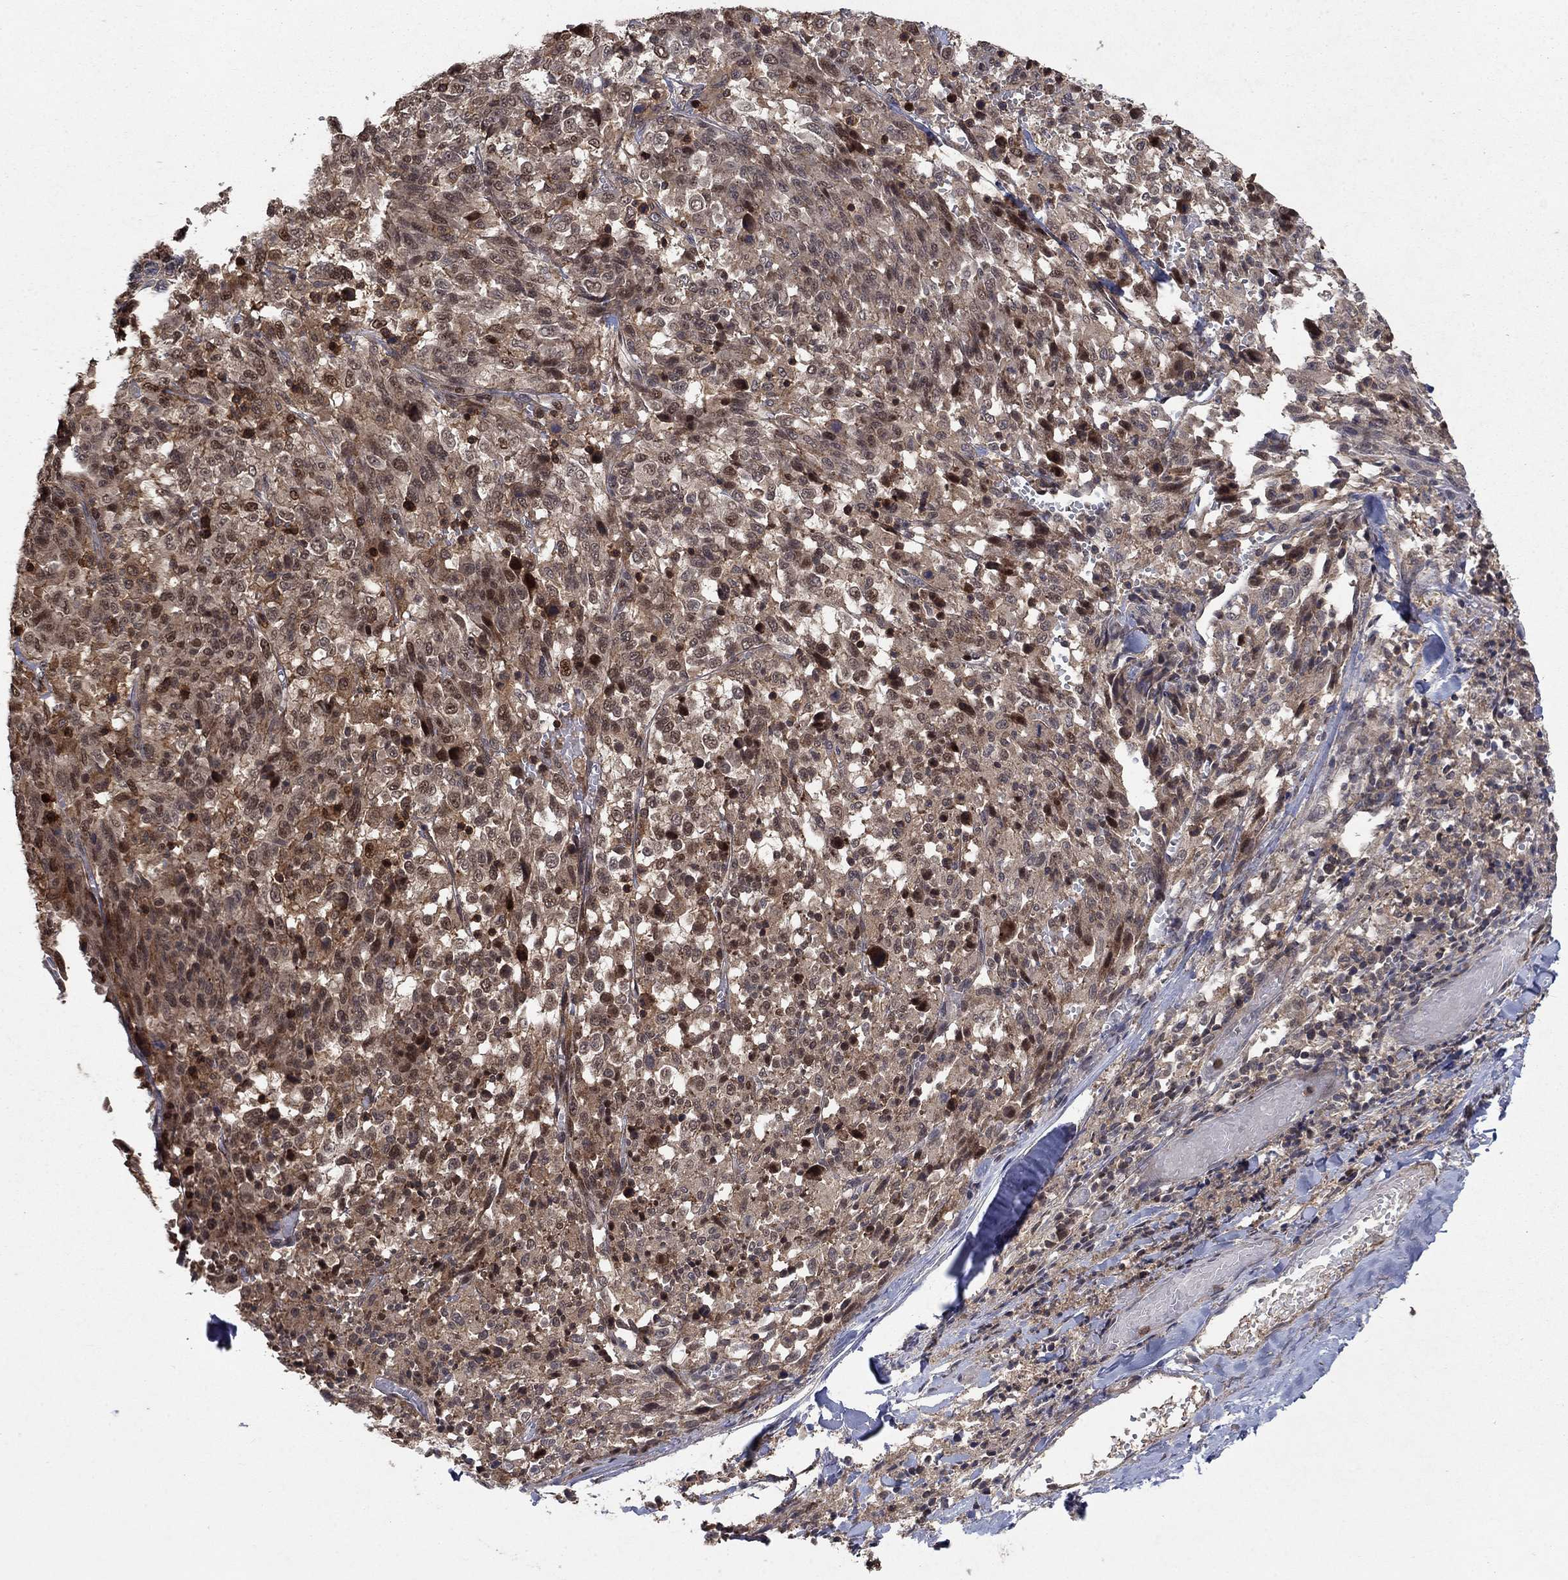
{"staining": {"intensity": "moderate", "quantity": "25%-75%", "location": "cytoplasmic/membranous,nuclear"}, "tissue": "melanoma", "cell_type": "Tumor cells", "image_type": "cancer", "snomed": [{"axis": "morphology", "description": "Malignant melanoma, NOS"}, {"axis": "topography", "description": "Skin"}], "caption": "Melanoma tissue reveals moderate cytoplasmic/membranous and nuclear expression in about 25%-75% of tumor cells, visualized by immunohistochemistry.", "gene": "CCDC66", "patient": {"sex": "female", "age": 91}}